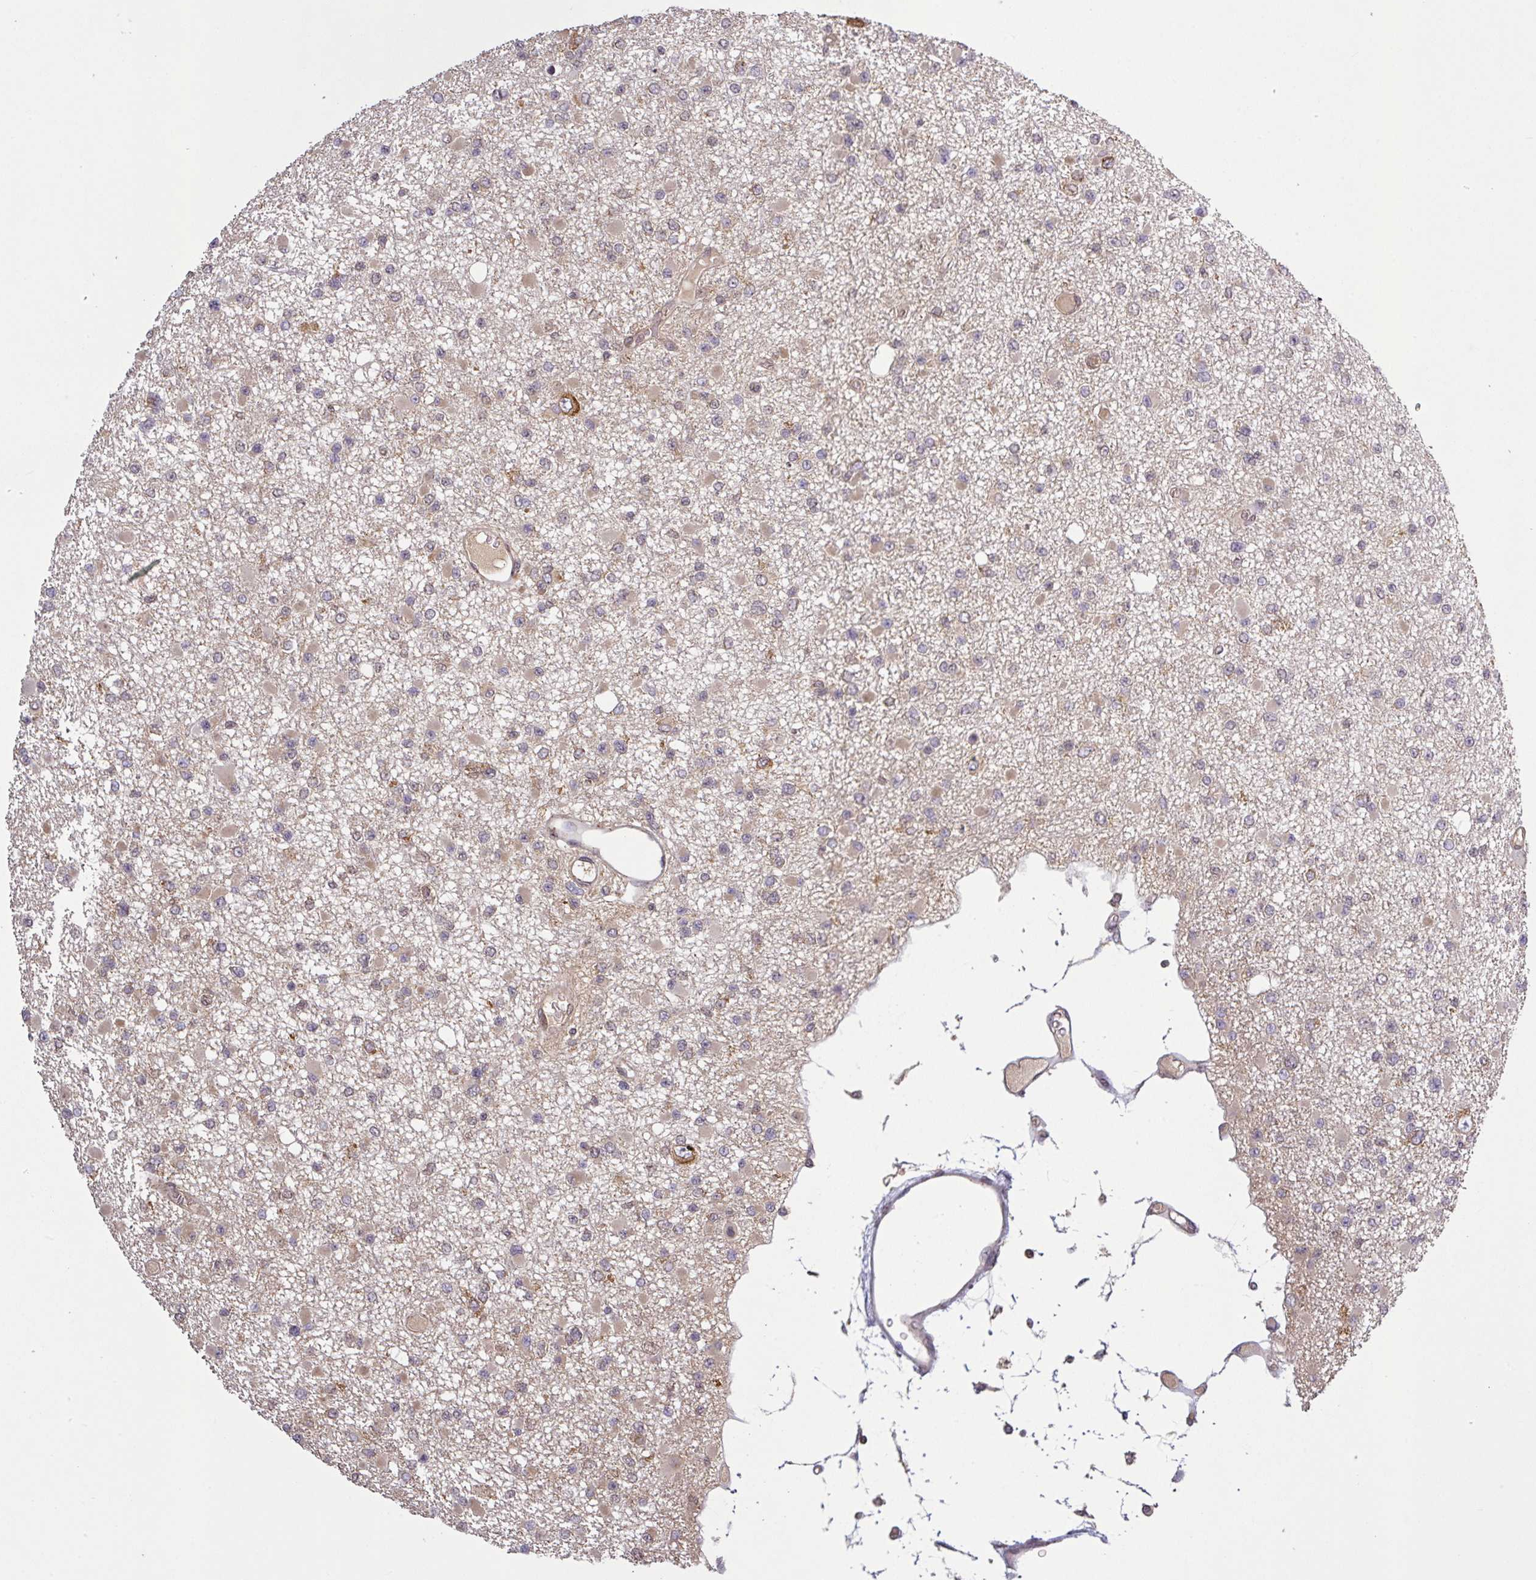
{"staining": {"intensity": "negative", "quantity": "none", "location": "none"}, "tissue": "glioma", "cell_type": "Tumor cells", "image_type": "cancer", "snomed": [{"axis": "morphology", "description": "Glioma, malignant, Low grade"}, {"axis": "topography", "description": "Brain"}], "caption": "Immunohistochemistry micrograph of human glioma stained for a protein (brown), which exhibits no positivity in tumor cells. (DAB immunohistochemistry visualized using brightfield microscopy, high magnification).", "gene": "LRRC74B", "patient": {"sex": "female", "age": 22}}